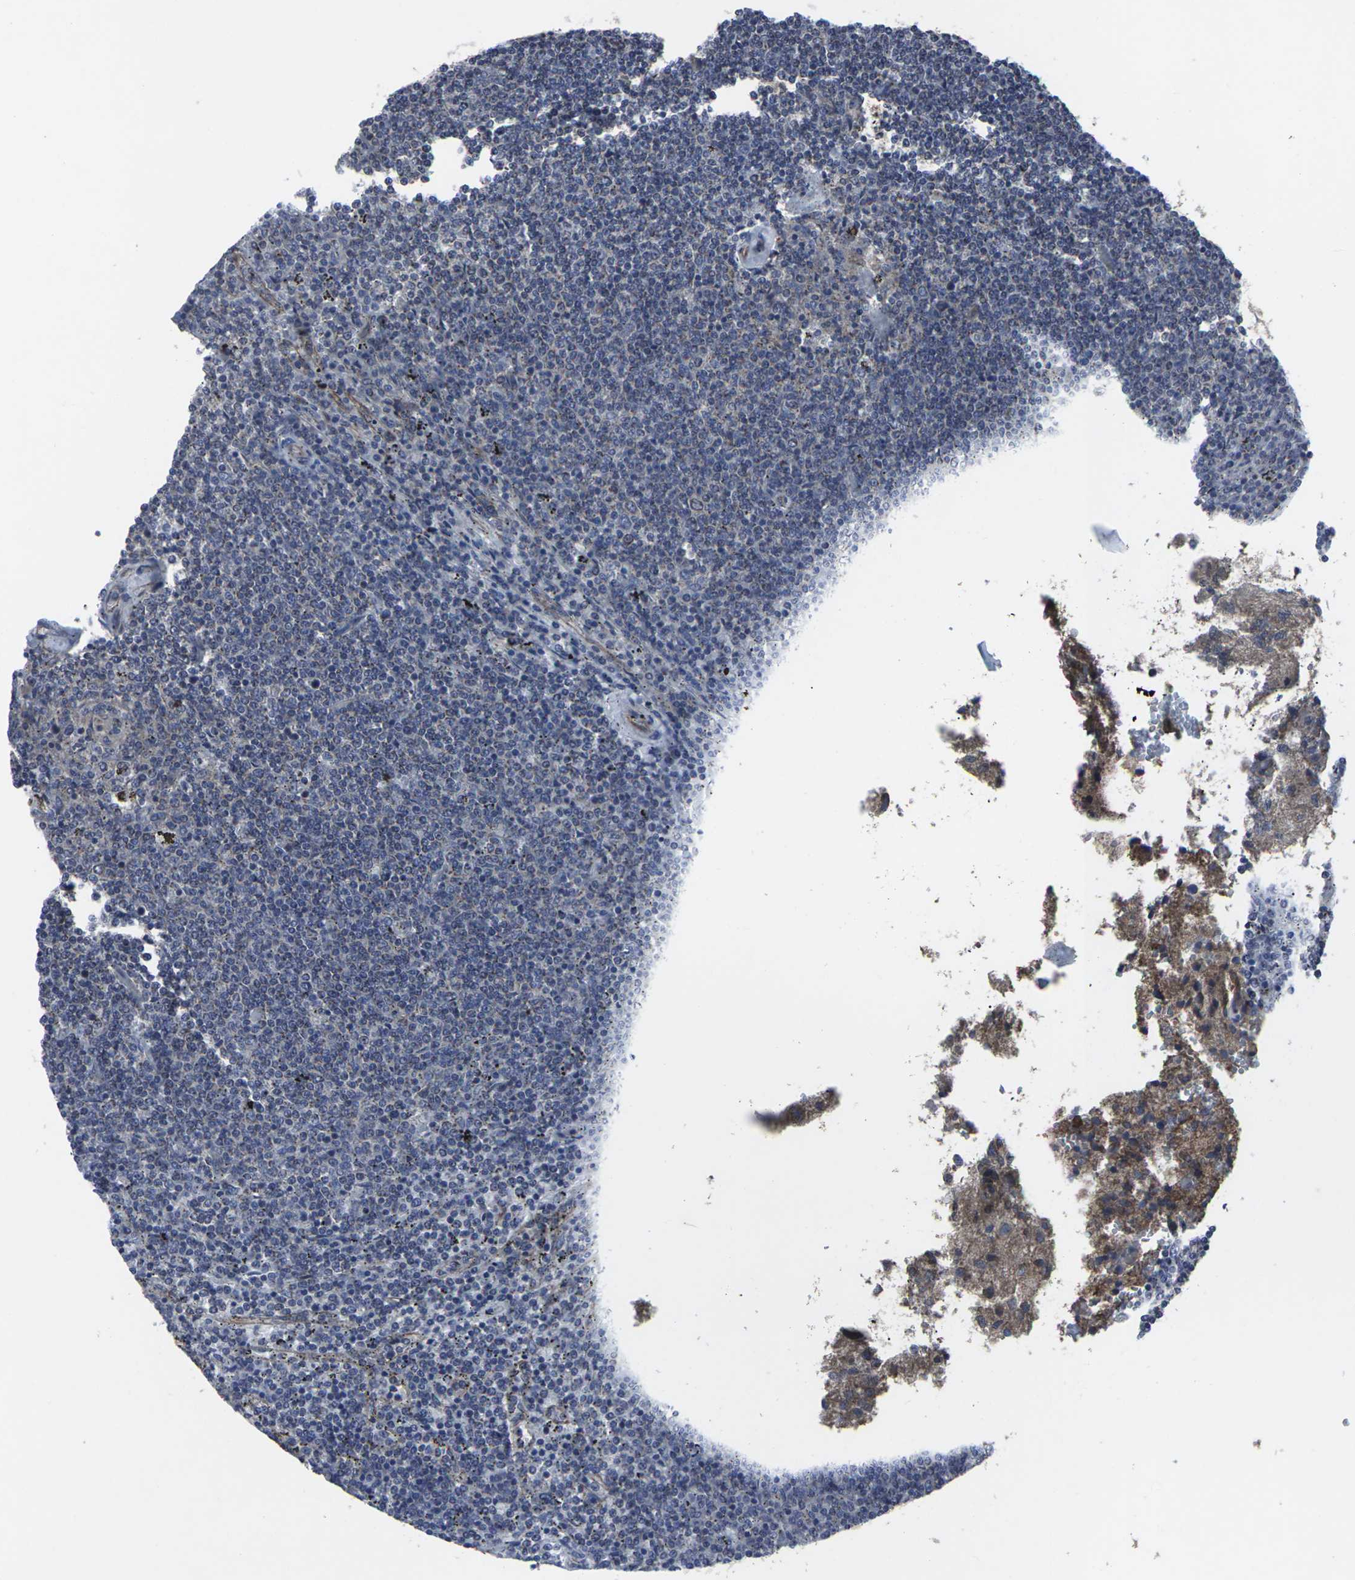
{"staining": {"intensity": "negative", "quantity": "none", "location": "none"}, "tissue": "lymphoma", "cell_type": "Tumor cells", "image_type": "cancer", "snomed": [{"axis": "morphology", "description": "Malignant lymphoma, non-Hodgkin's type, Low grade"}, {"axis": "topography", "description": "Spleen"}], "caption": "IHC image of human lymphoma stained for a protein (brown), which shows no expression in tumor cells.", "gene": "MAPKAPK2", "patient": {"sex": "female", "age": 50}}